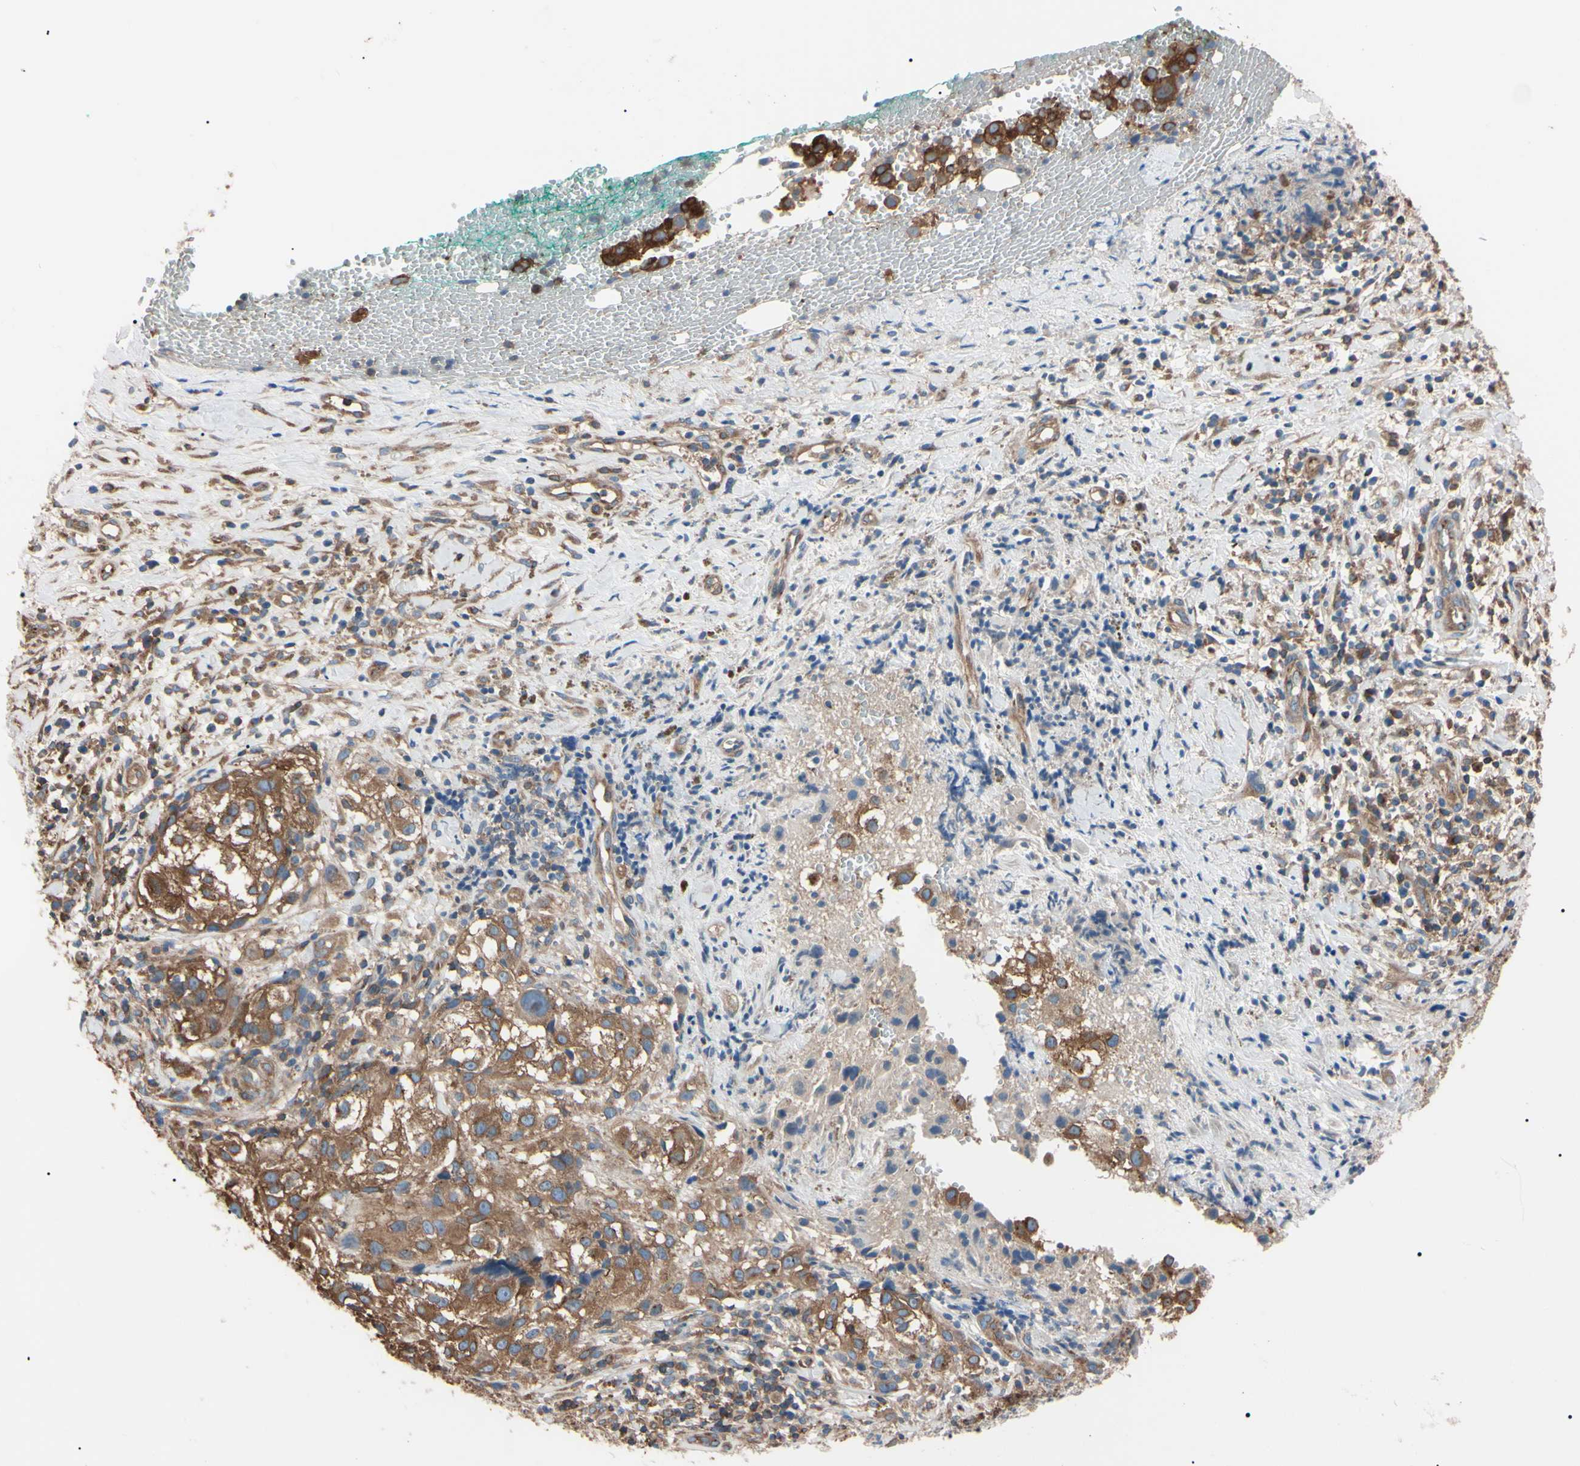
{"staining": {"intensity": "moderate", "quantity": ">75%", "location": "cytoplasmic/membranous"}, "tissue": "melanoma", "cell_type": "Tumor cells", "image_type": "cancer", "snomed": [{"axis": "morphology", "description": "Necrosis, NOS"}, {"axis": "morphology", "description": "Malignant melanoma, NOS"}, {"axis": "topography", "description": "Skin"}], "caption": "A medium amount of moderate cytoplasmic/membranous staining is present in about >75% of tumor cells in malignant melanoma tissue.", "gene": "PRKACA", "patient": {"sex": "female", "age": 87}}